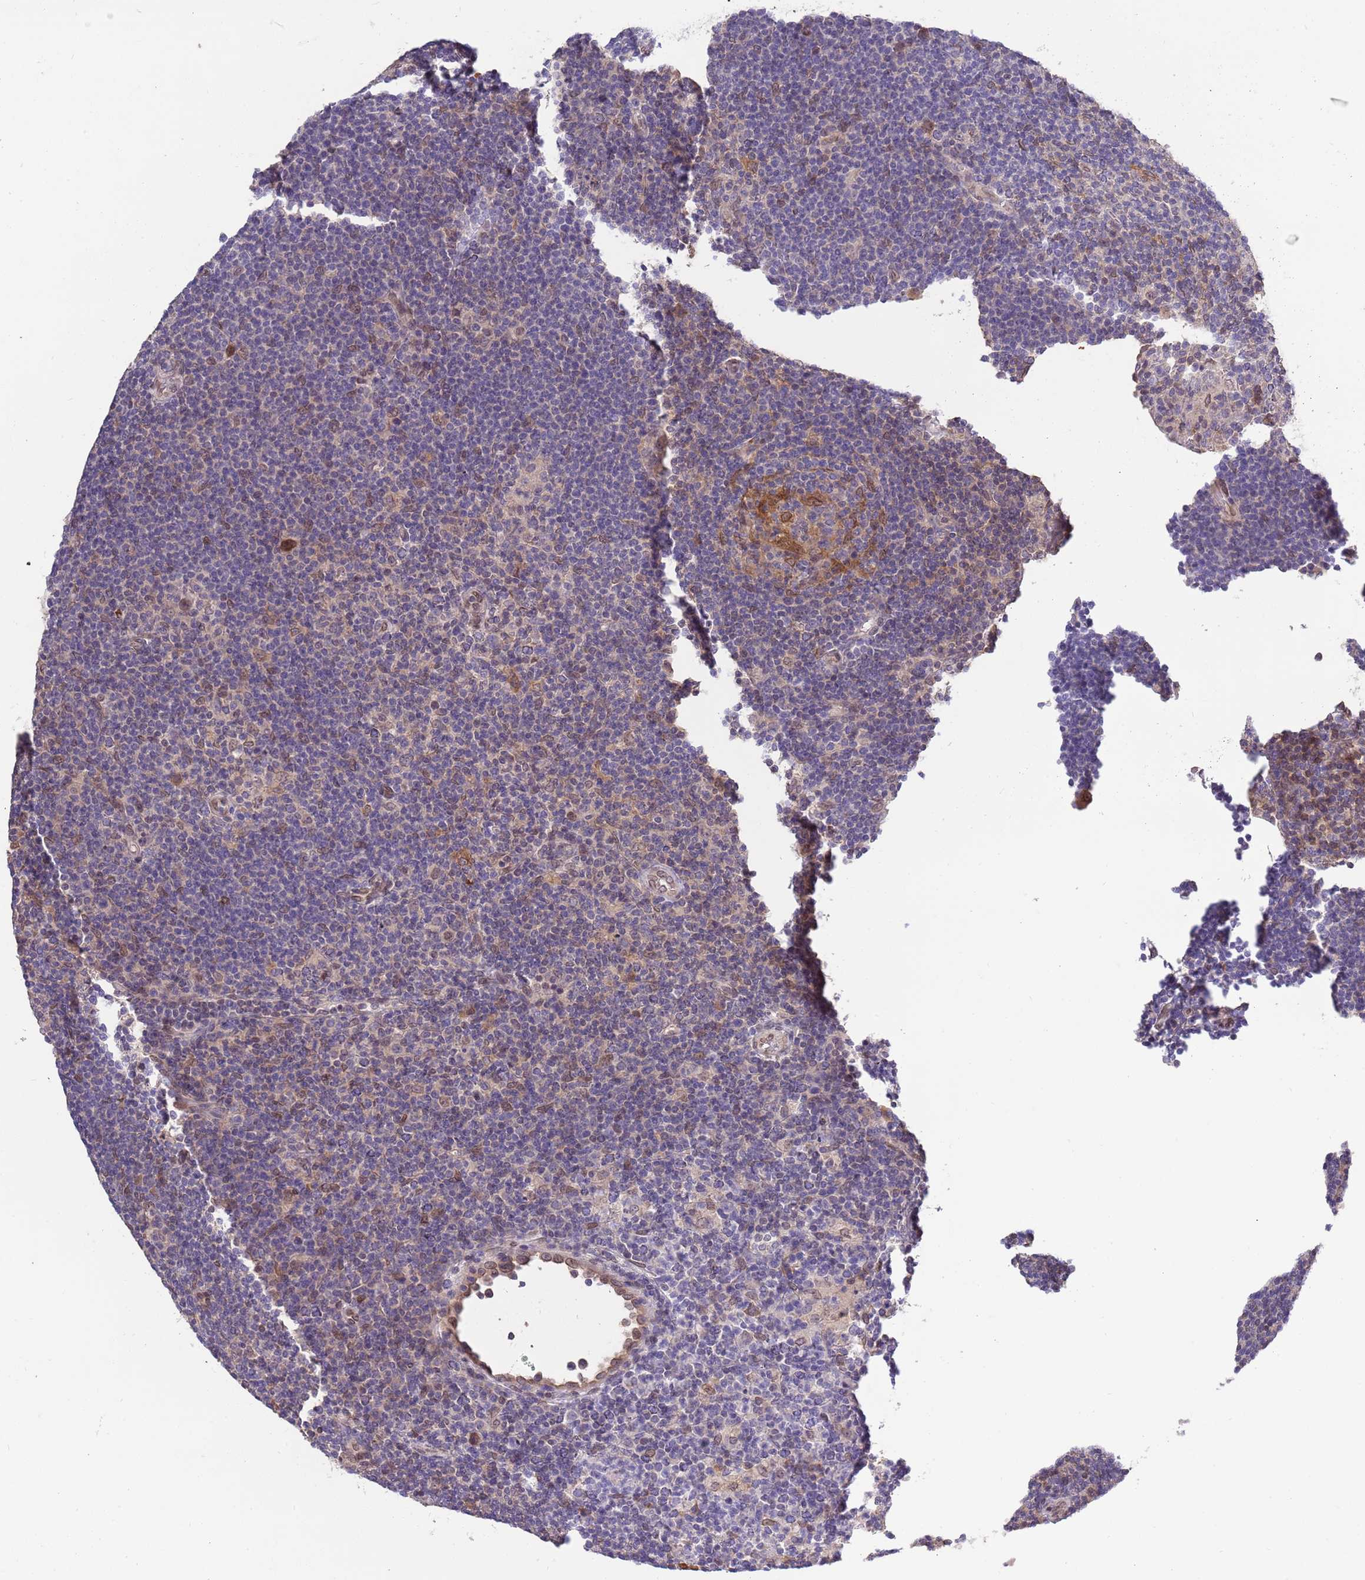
{"staining": {"intensity": "weak", "quantity": "25%-75%", "location": "nuclear"}, "tissue": "lymphoma", "cell_type": "Tumor cells", "image_type": "cancer", "snomed": [{"axis": "morphology", "description": "Hodgkin's disease, NOS"}, {"axis": "topography", "description": "Lymph node"}], "caption": "Hodgkin's disease stained for a protein displays weak nuclear positivity in tumor cells.", "gene": "ZNF665", "patient": {"sex": "female", "age": 57}}